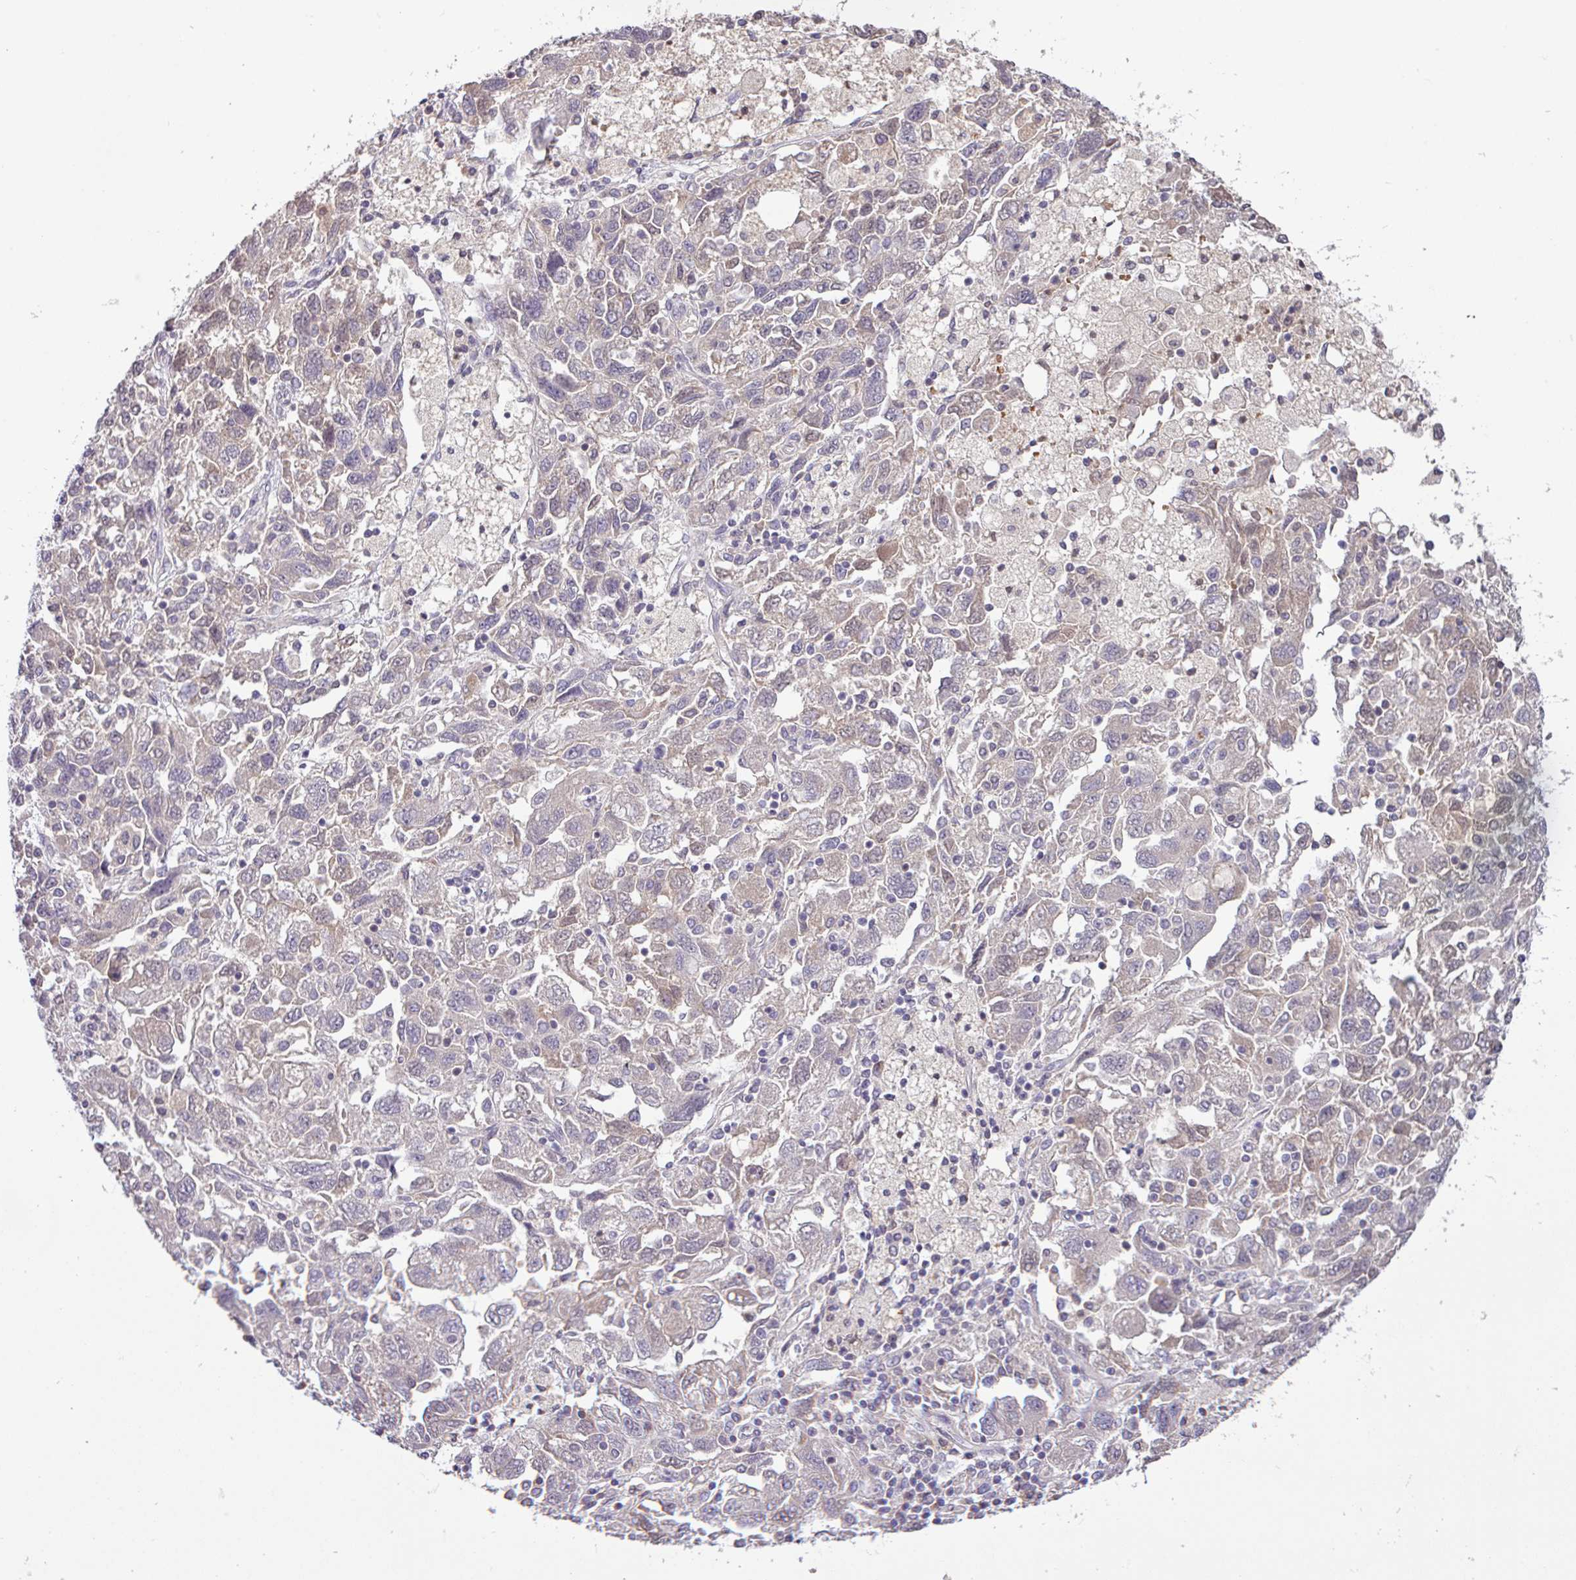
{"staining": {"intensity": "weak", "quantity": "<25%", "location": "cytoplasmic/membranous"}, "tissue": "ovarian cancer", "cell_type": "Tumor cells", "image_type": "cancer", "snomed": [{"axis": "morphology", "description": "Carcinoma, NOS"}, {"axis": "morphology", "description": "Cystadenocarcinoma, serous, NOS"}, {"axis": "topography", "description": "Ovary"}], "caption": "There is no significant staining in tumor cells of ovarian cancer.", "gene": "SLC5A10", "patient": {"sex": "female", "age": 69}}